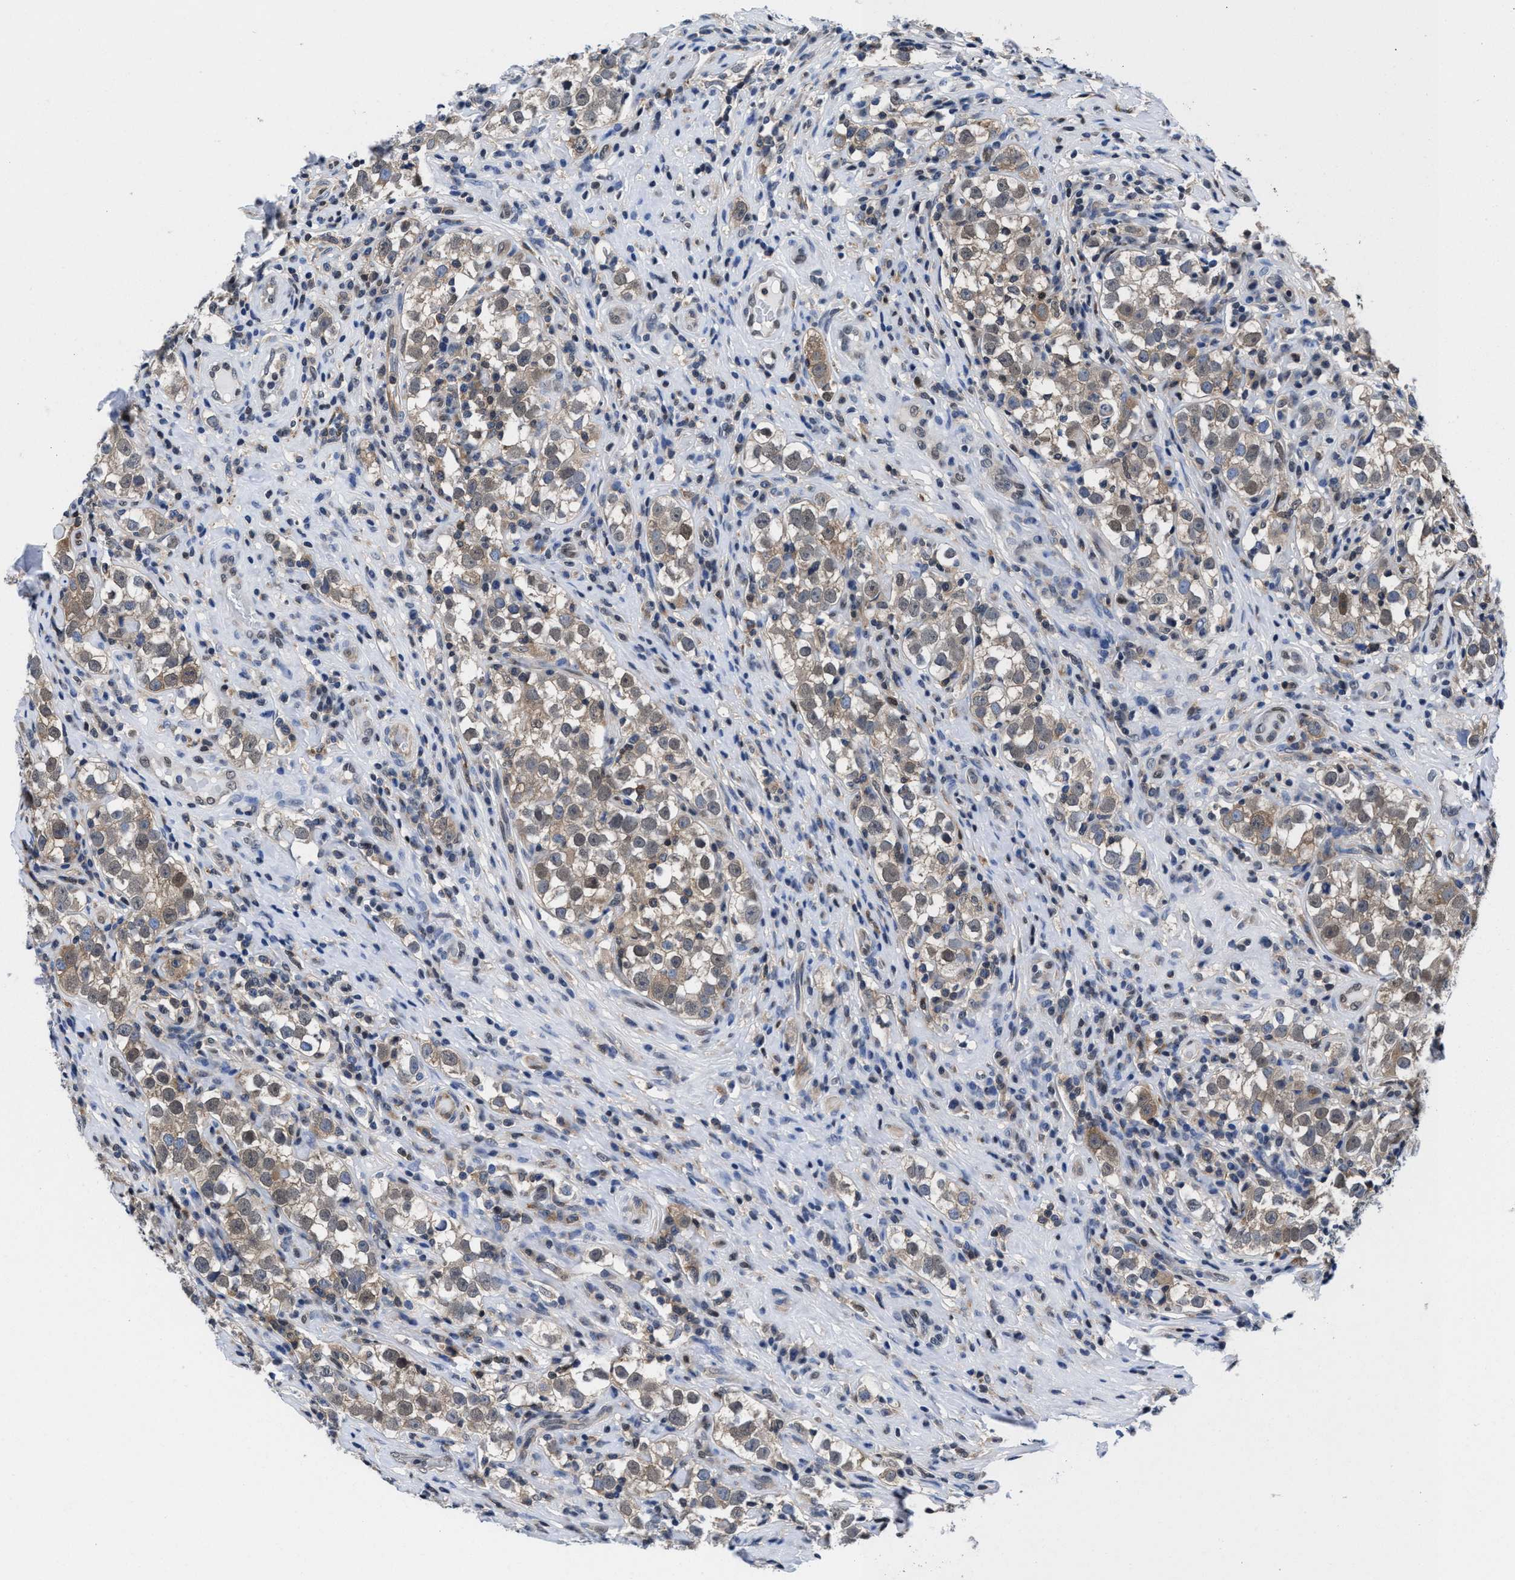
{"staining": {"intensity": "weak", "quantity": ">75%", "location": "cytoplasmic/membranous,nuclear"}, "tissue": "testis cancer", "cell_type": "Tumor cells", "image_type": "cancer", "snomed": [{"axis": "morphology", "description": "Normal tissue, NOS"}, {"axis": "morphology", "description": "Seminoma, NOS"}, {"axis": "topography", "description": "Testis"}], "caption": "Immunohistochemical staining of seminoma (testis) exhibits low levels of weak cytoplasmic/membranous and nuclear positivity in about >75% of tumor cells.", "gene": "ACLY", "patient": {"sex": "male", "age": 43}}